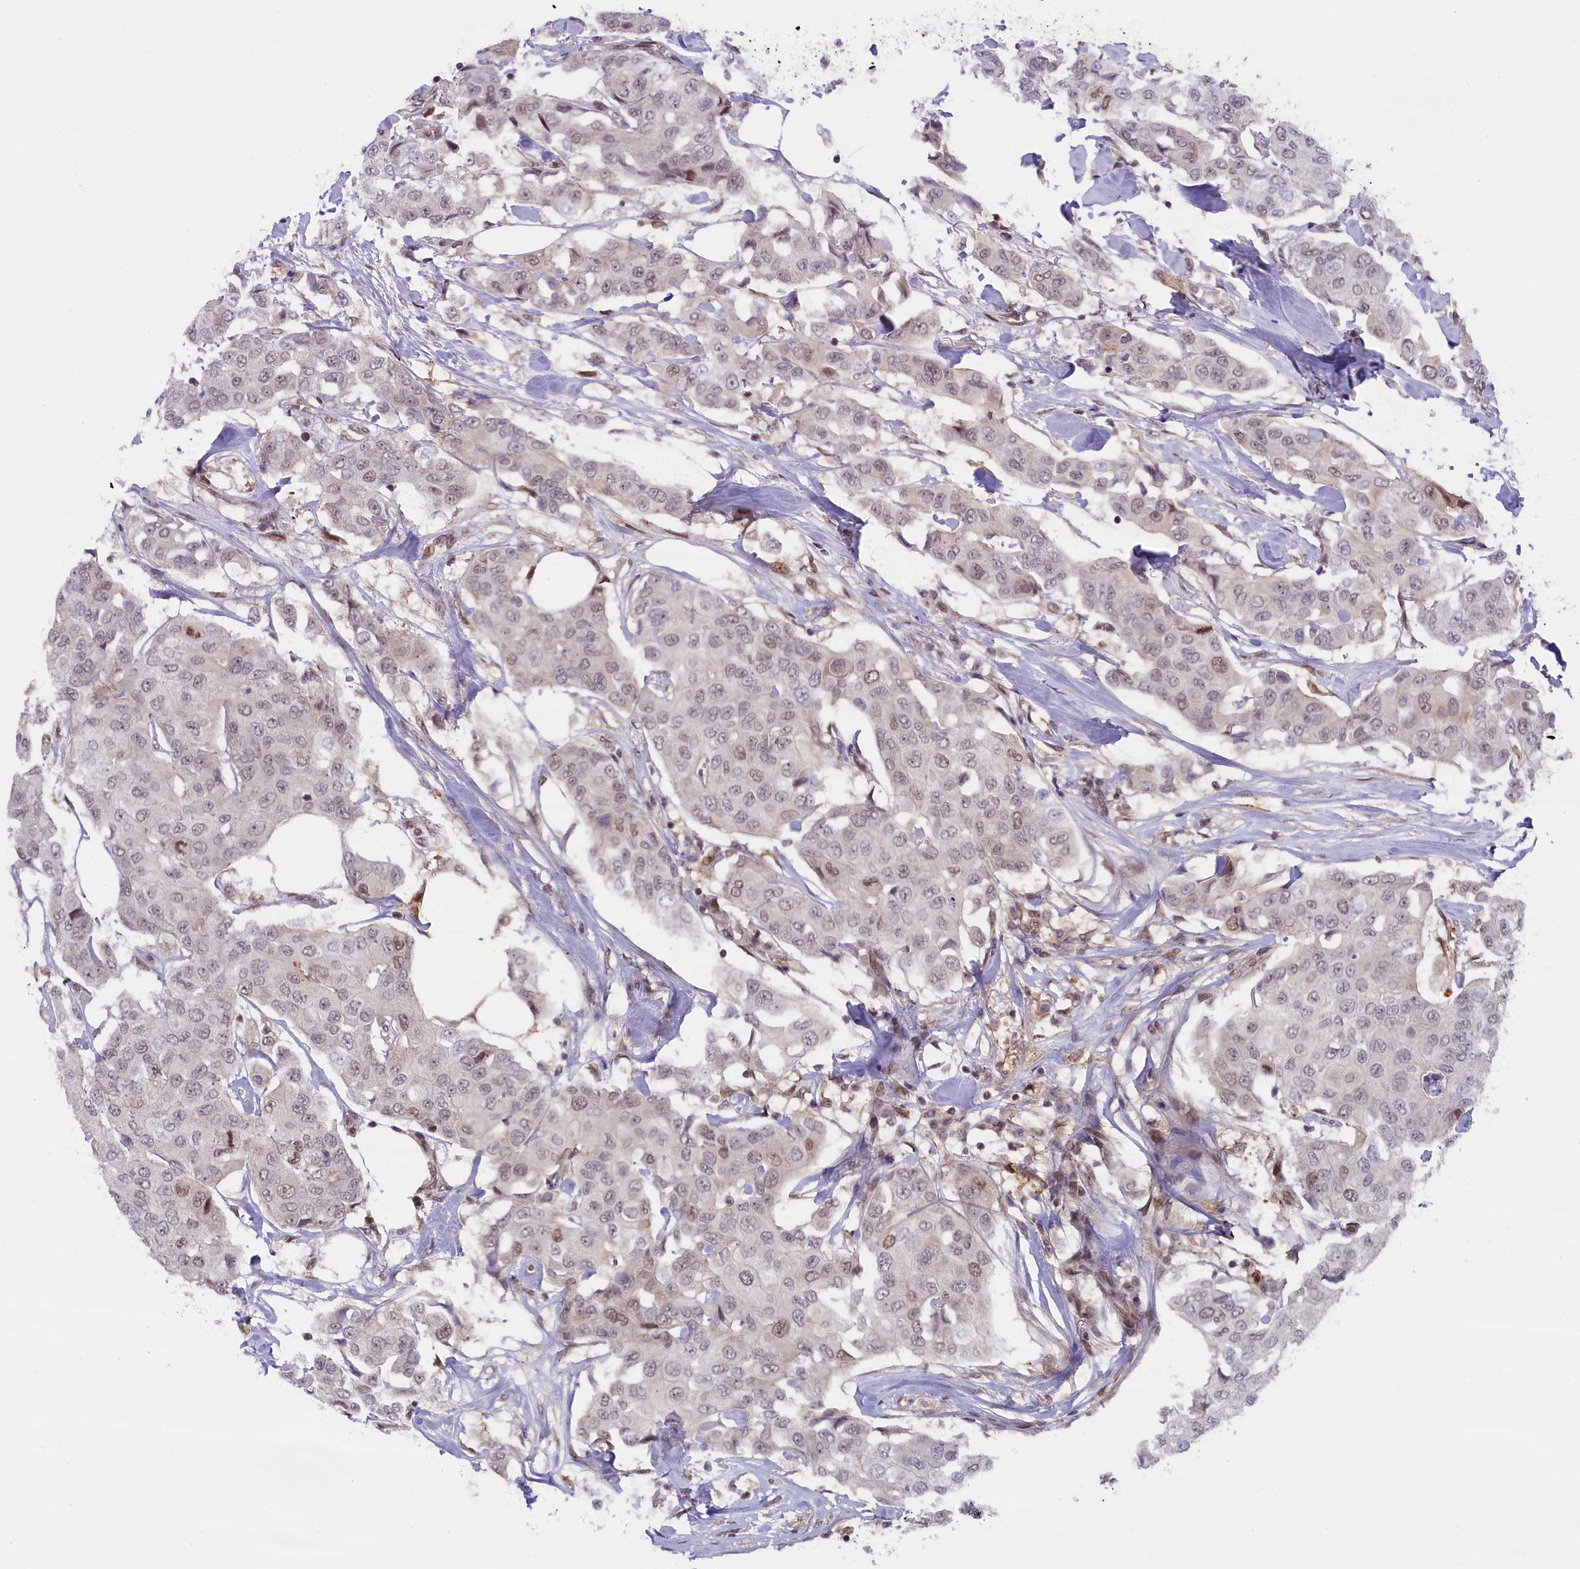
{"staining": {"intensity": "weak", "quantity": "25%-75%", "location": "nuclear"}, "tissue": "breast cancer", "cell_type": "Tumor cells", "image_type": "cancer", "snomed": [{"axis": "morphology", "description": "Duct carcinoma"}, {"axis": "topography", "description": "Breast"}], "caption": "Breast intraductal carcinoma was stained to show a protein in brown. There is low levels of weak nuclear expression in about 25%-75% of tumor cells. (DAB IHC, brown staining for protein, blue staining for nuclei).", "gene": "FCHO1", "patient": {"sex": "female", "age": 80}}